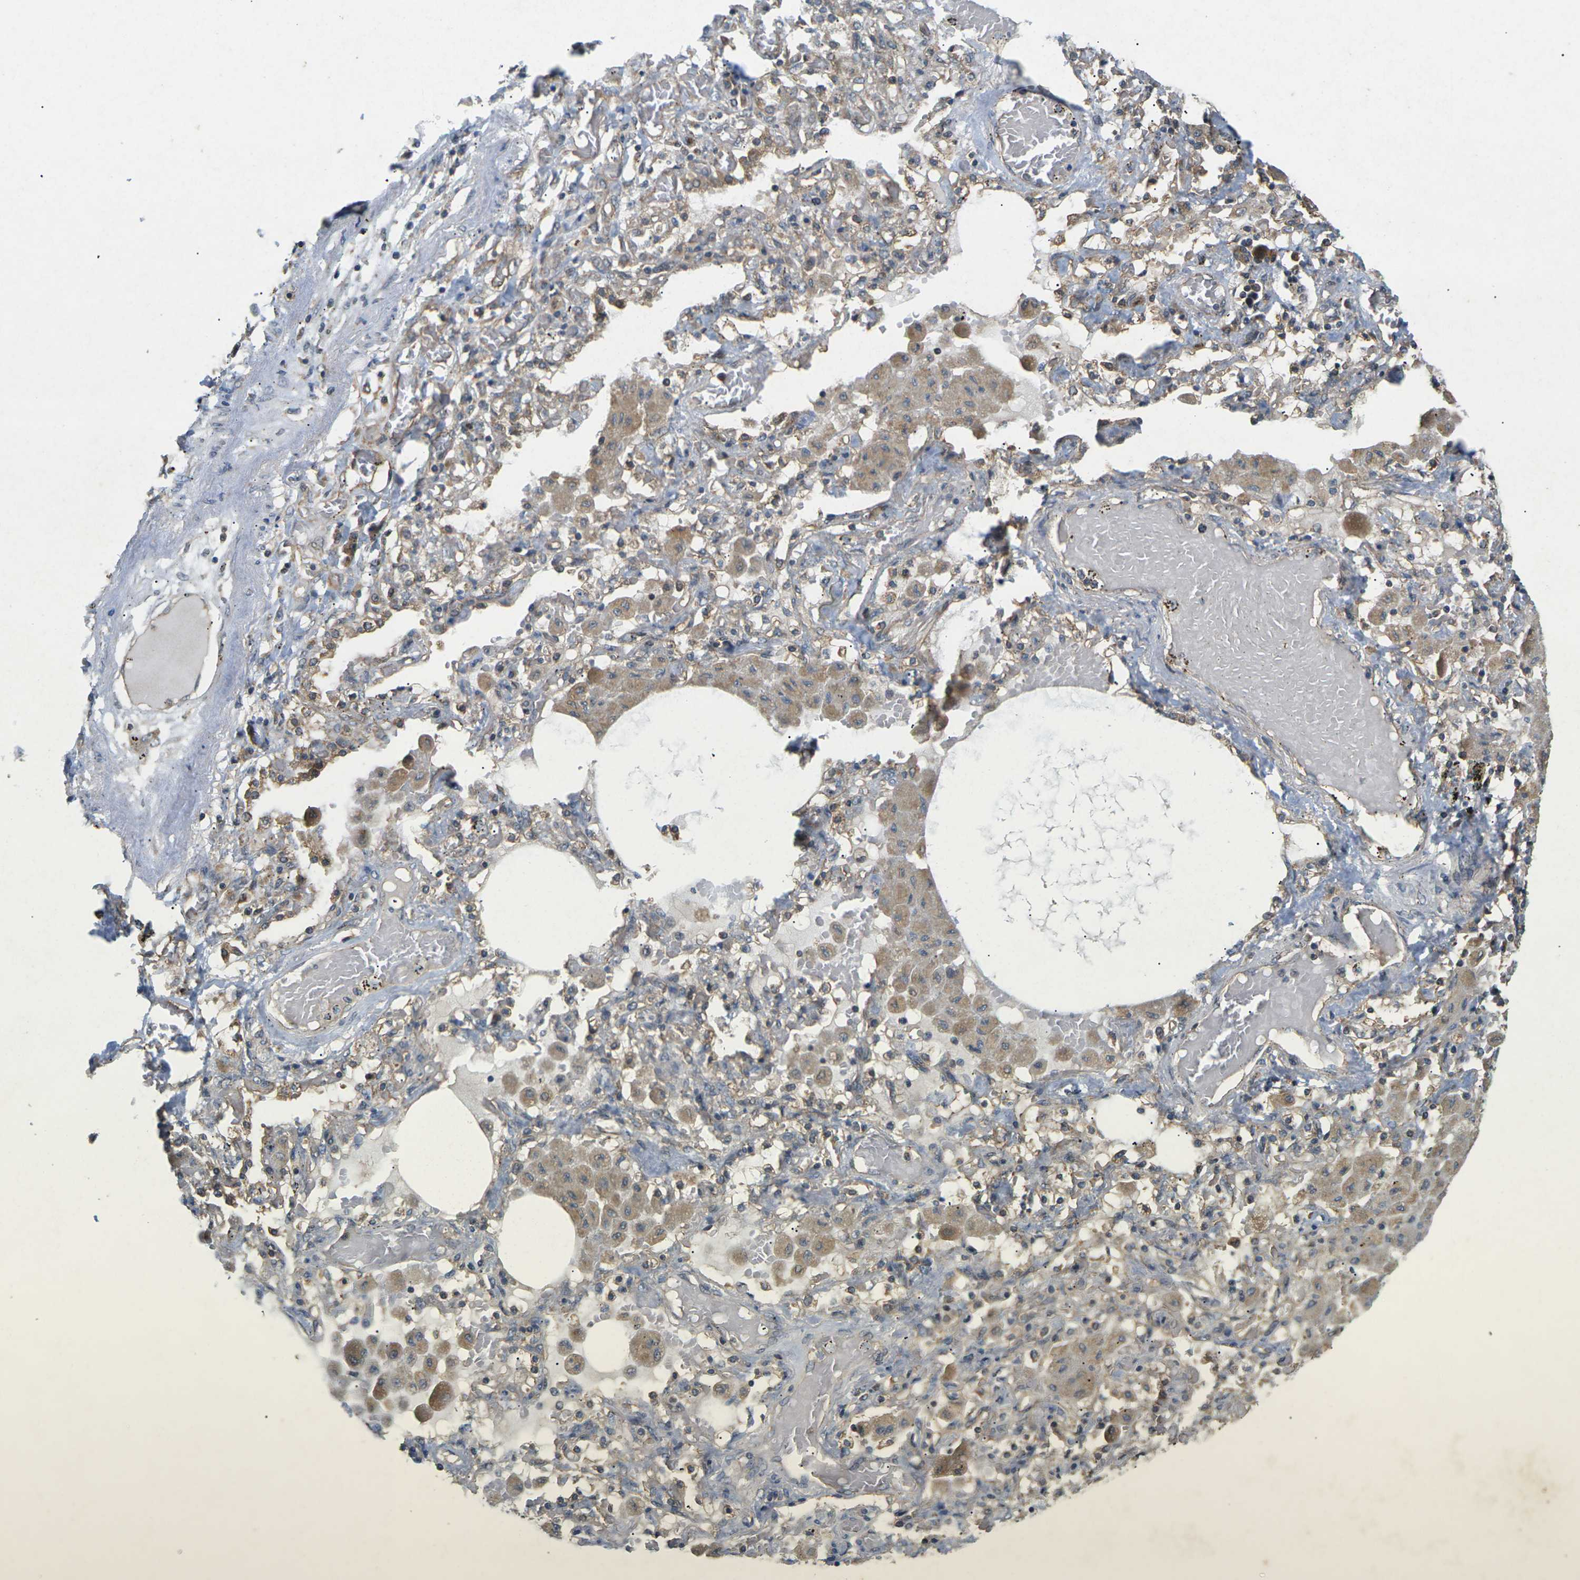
{"staining": {"intensity": "moderate", "quantity": ">75%", "location": "cytoplasmic/membranous"}, "tissue": "lung cancer", "cell_type": "Tumor cells", "image_type": "cancer", "snomed": [{"axis": "morphology", "description": "Squamous cell carcinoma, NOS"}, {"axis": "topography", "description": "Lung"}], "caption": "Immunohistochemical staining of squamous cell carcinoma (lung) displays medium levels of moderate cytoplasmic/membranous protein expression in about >75% of tumor cells.", "gene": "KSR1", "patient": {"sex": "female", "age": 47}}